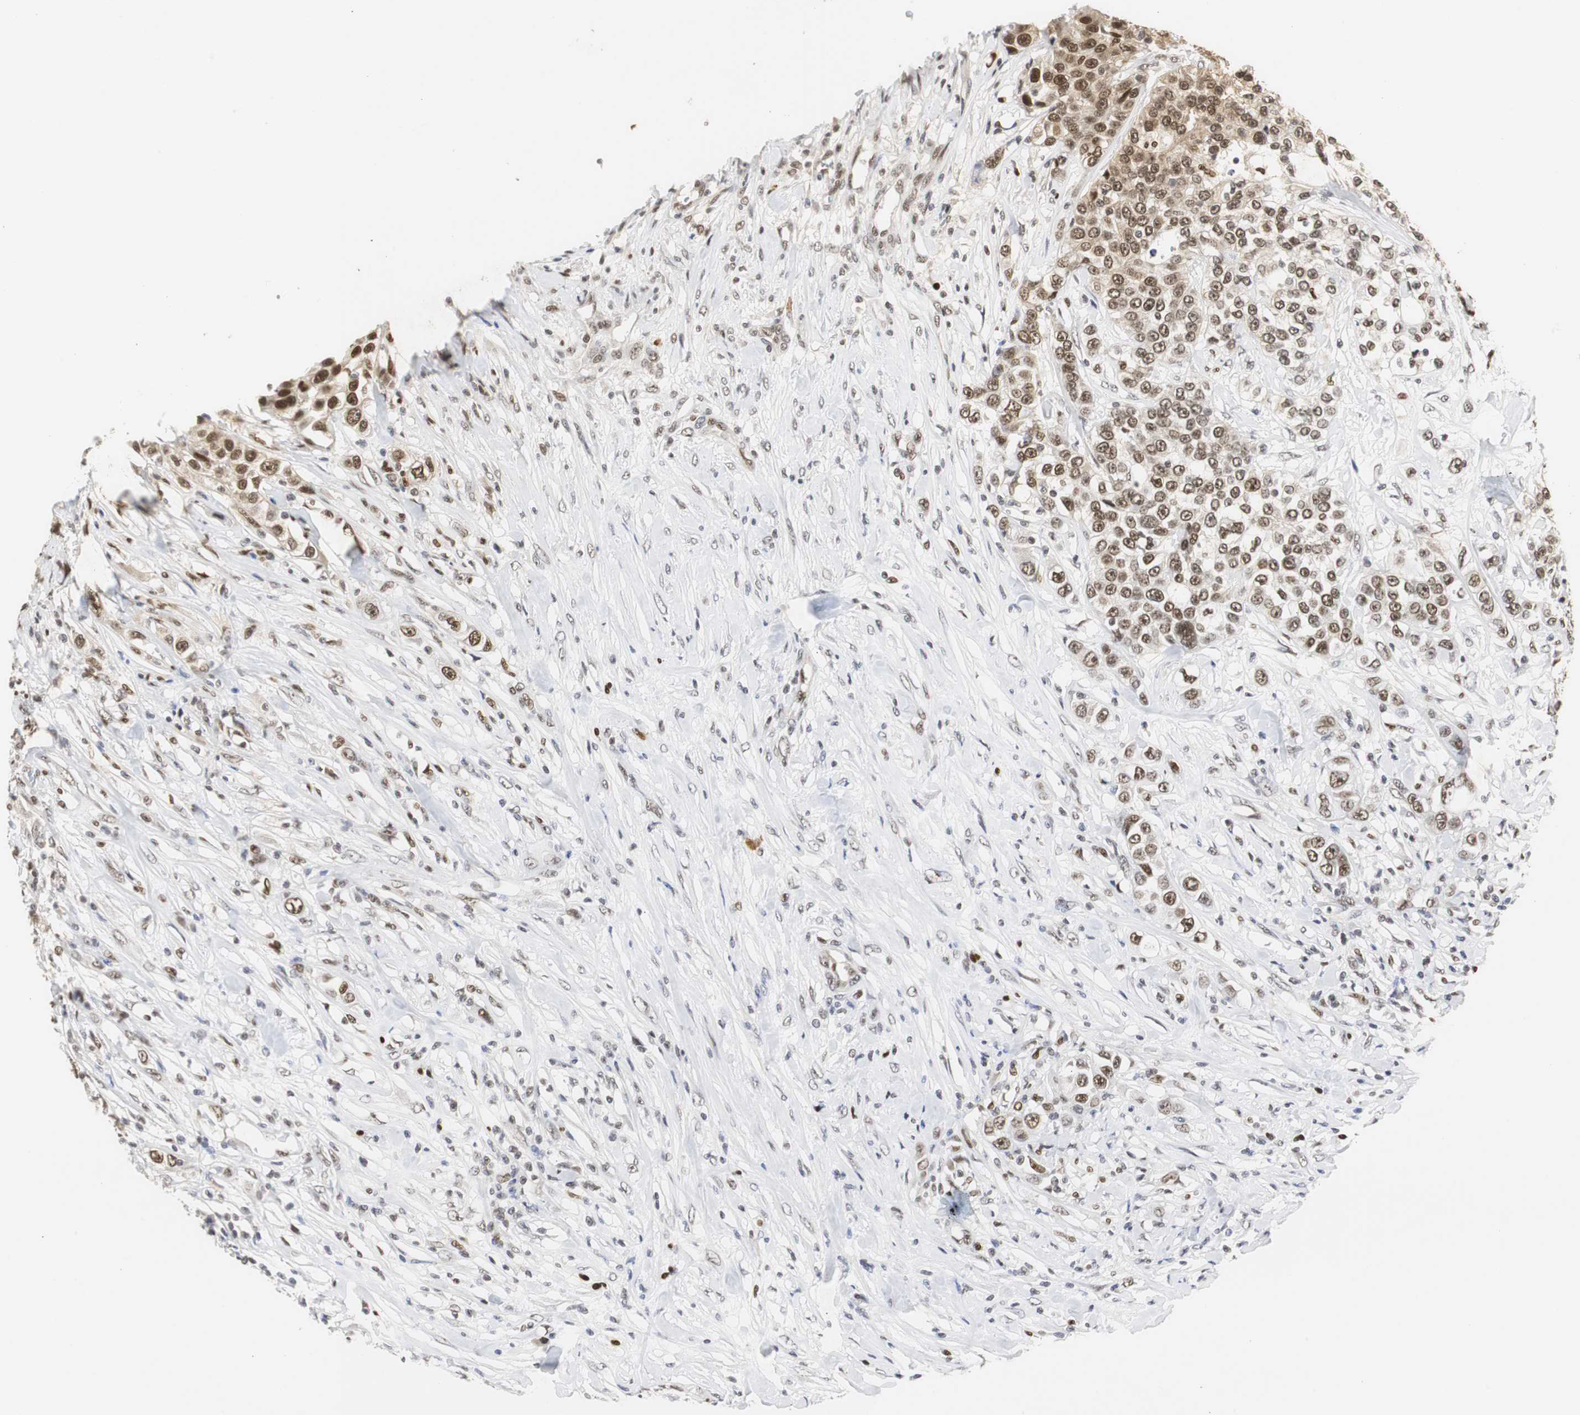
{"staining": {"intensity": "moderate", "quantity": ">75%", "location": "cytoplasmic/membranous,nuclear"}, "tissue": "urothelial cancer", "cell_type": "Tumor cells", "image_type": "cancer", "snomed": [{"axis": "morphology", "description": "Urothelial carcinoma, High grade"}, {"axis": "topography", "description": "Urinary bladder"}], "caption": "Protein expression analysis of human urothelial cancer reveals moderate cytoplasmic/membranous and nuclear expression in about >75% of tumor cells.", "gene": "ZFC3H1", "patient": {"sex": "female", "age": 80}}